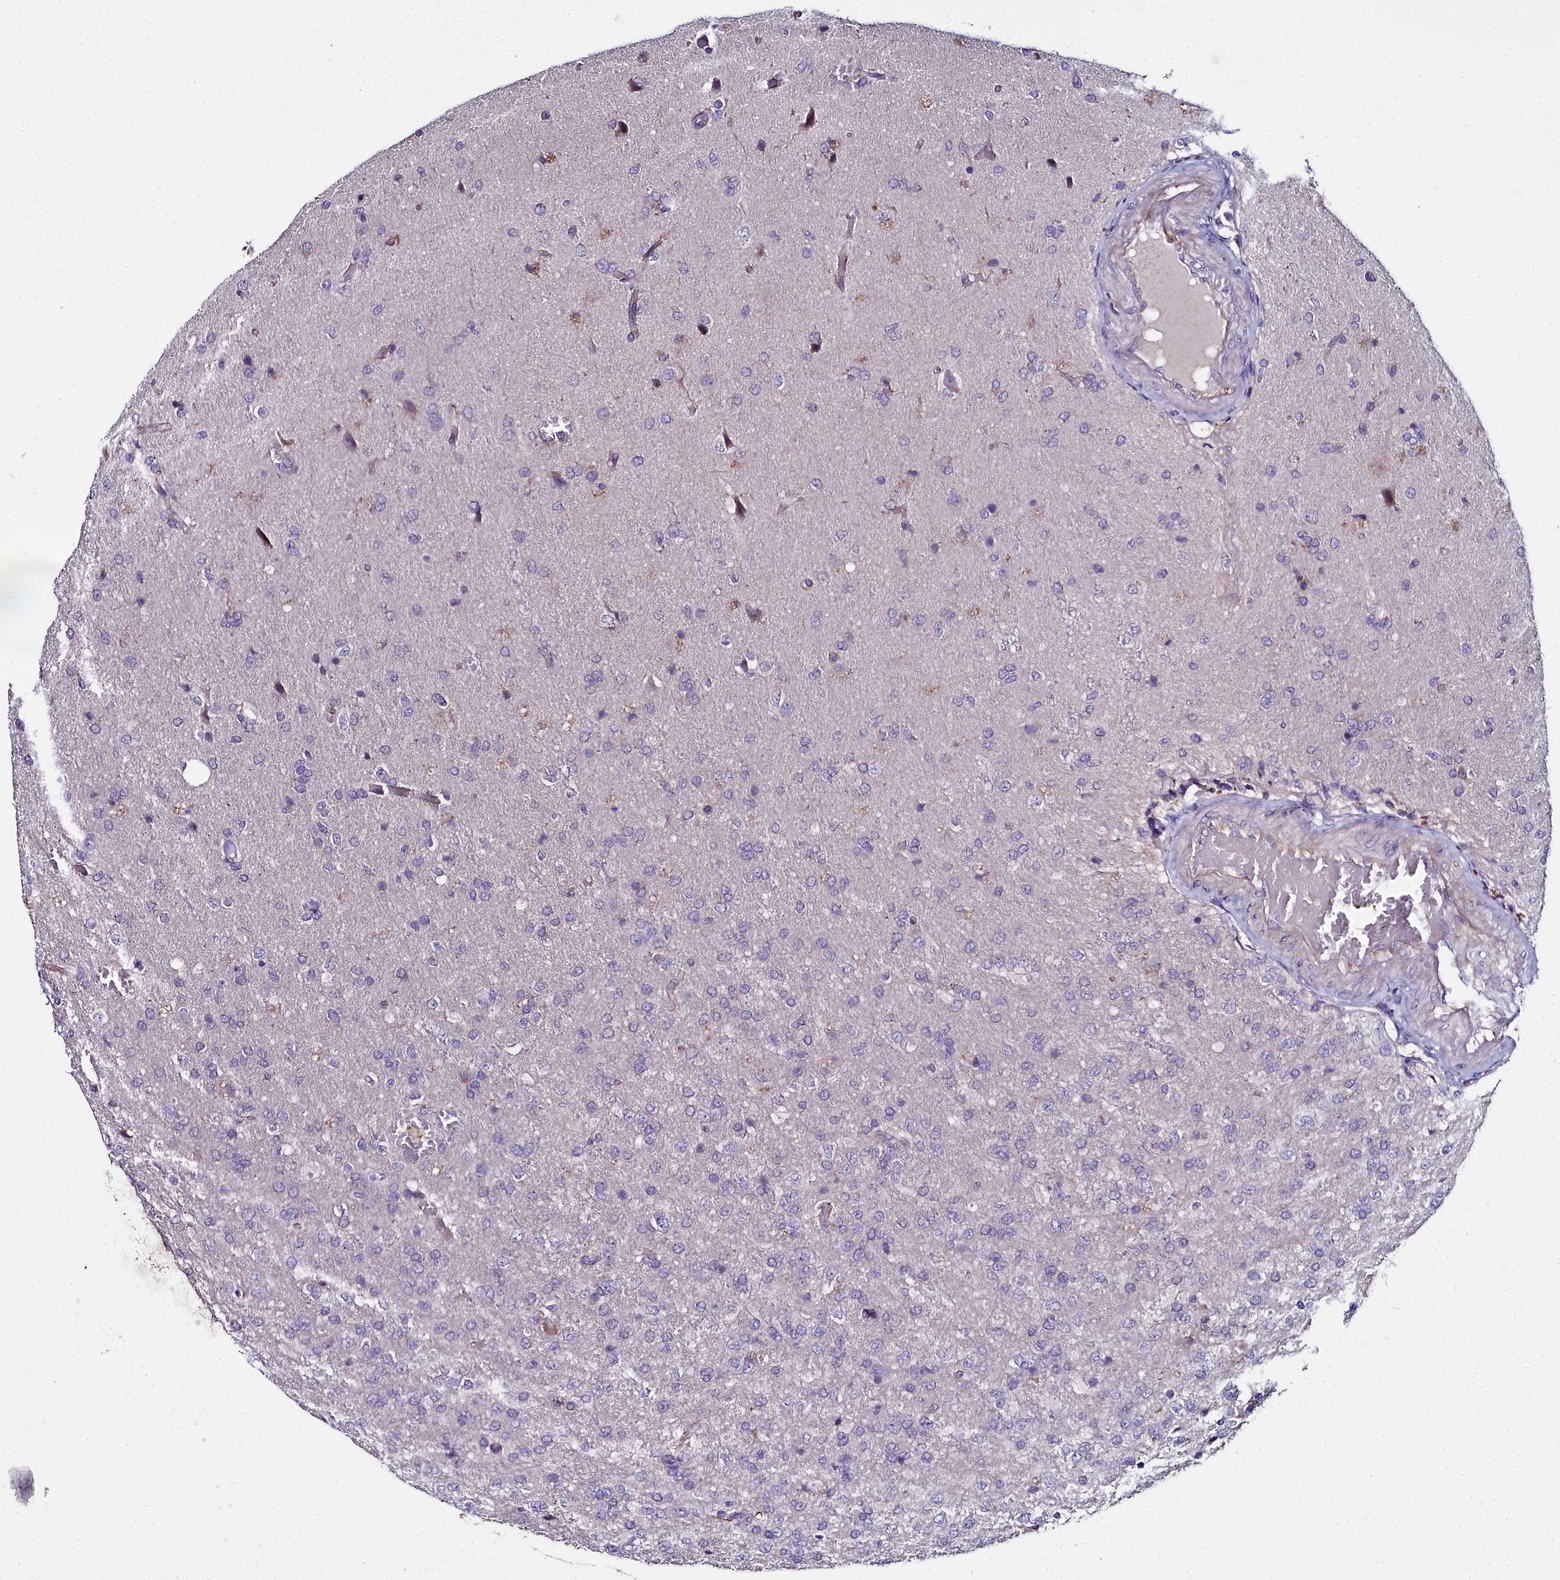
{"staining": {"intensity": "negative", "quantity": "none", "location": "none"}, "tissue": "glioma", "cell_type": "Tumor cells", "image_type": "cancer", "snomed": [{"axis": "morphology", "description": "Glioma, malignant, High grade"}, {"axis": "topography", "description": "Brain"}], "caption": "Glioma was stained to show a protein in brown. There is no significant expression in tumor cells.", "gene": "NT5M", "patient": {"sex": "female", "age": 74}}